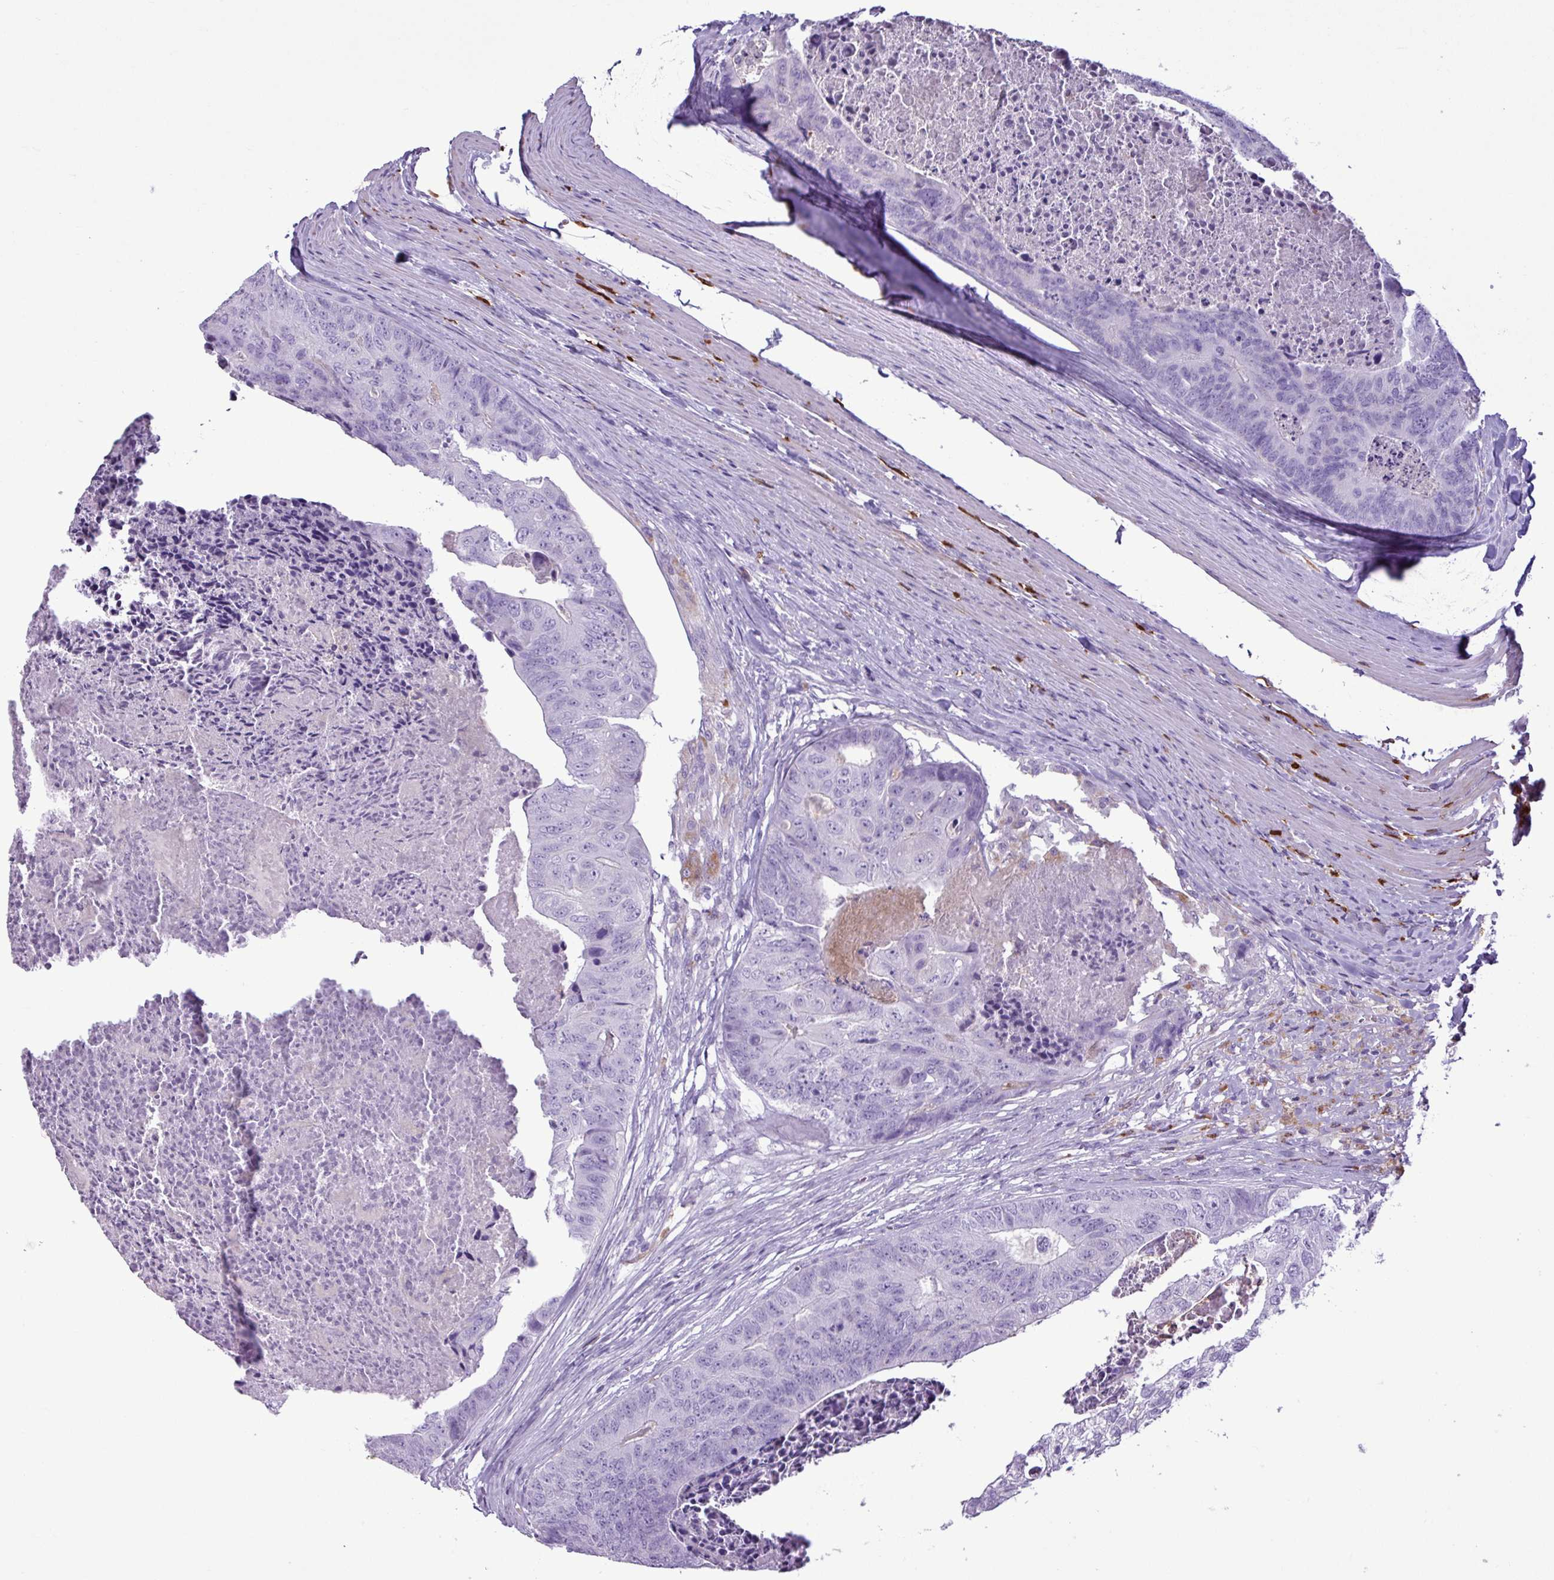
{"staining": {"intensity": "negative", "quantity": "none", "location": "none"}, "tissue": "colorectal cancer", "cell_type": "Tumor cells", "image_type": "cancer", "snomed": [{"axis": "morphology", "description": "Adenocarcinoma, NOS"}, {"axis": "topography", "description": "Colon"}], "caption": "The micrograph reveals no significant positivity in tumor cells of colorectal adenocarcinoma. Nuclei are stained in blue.", "gene": "TMEM200C", "patient": {"sex": "female", "age": 67}}